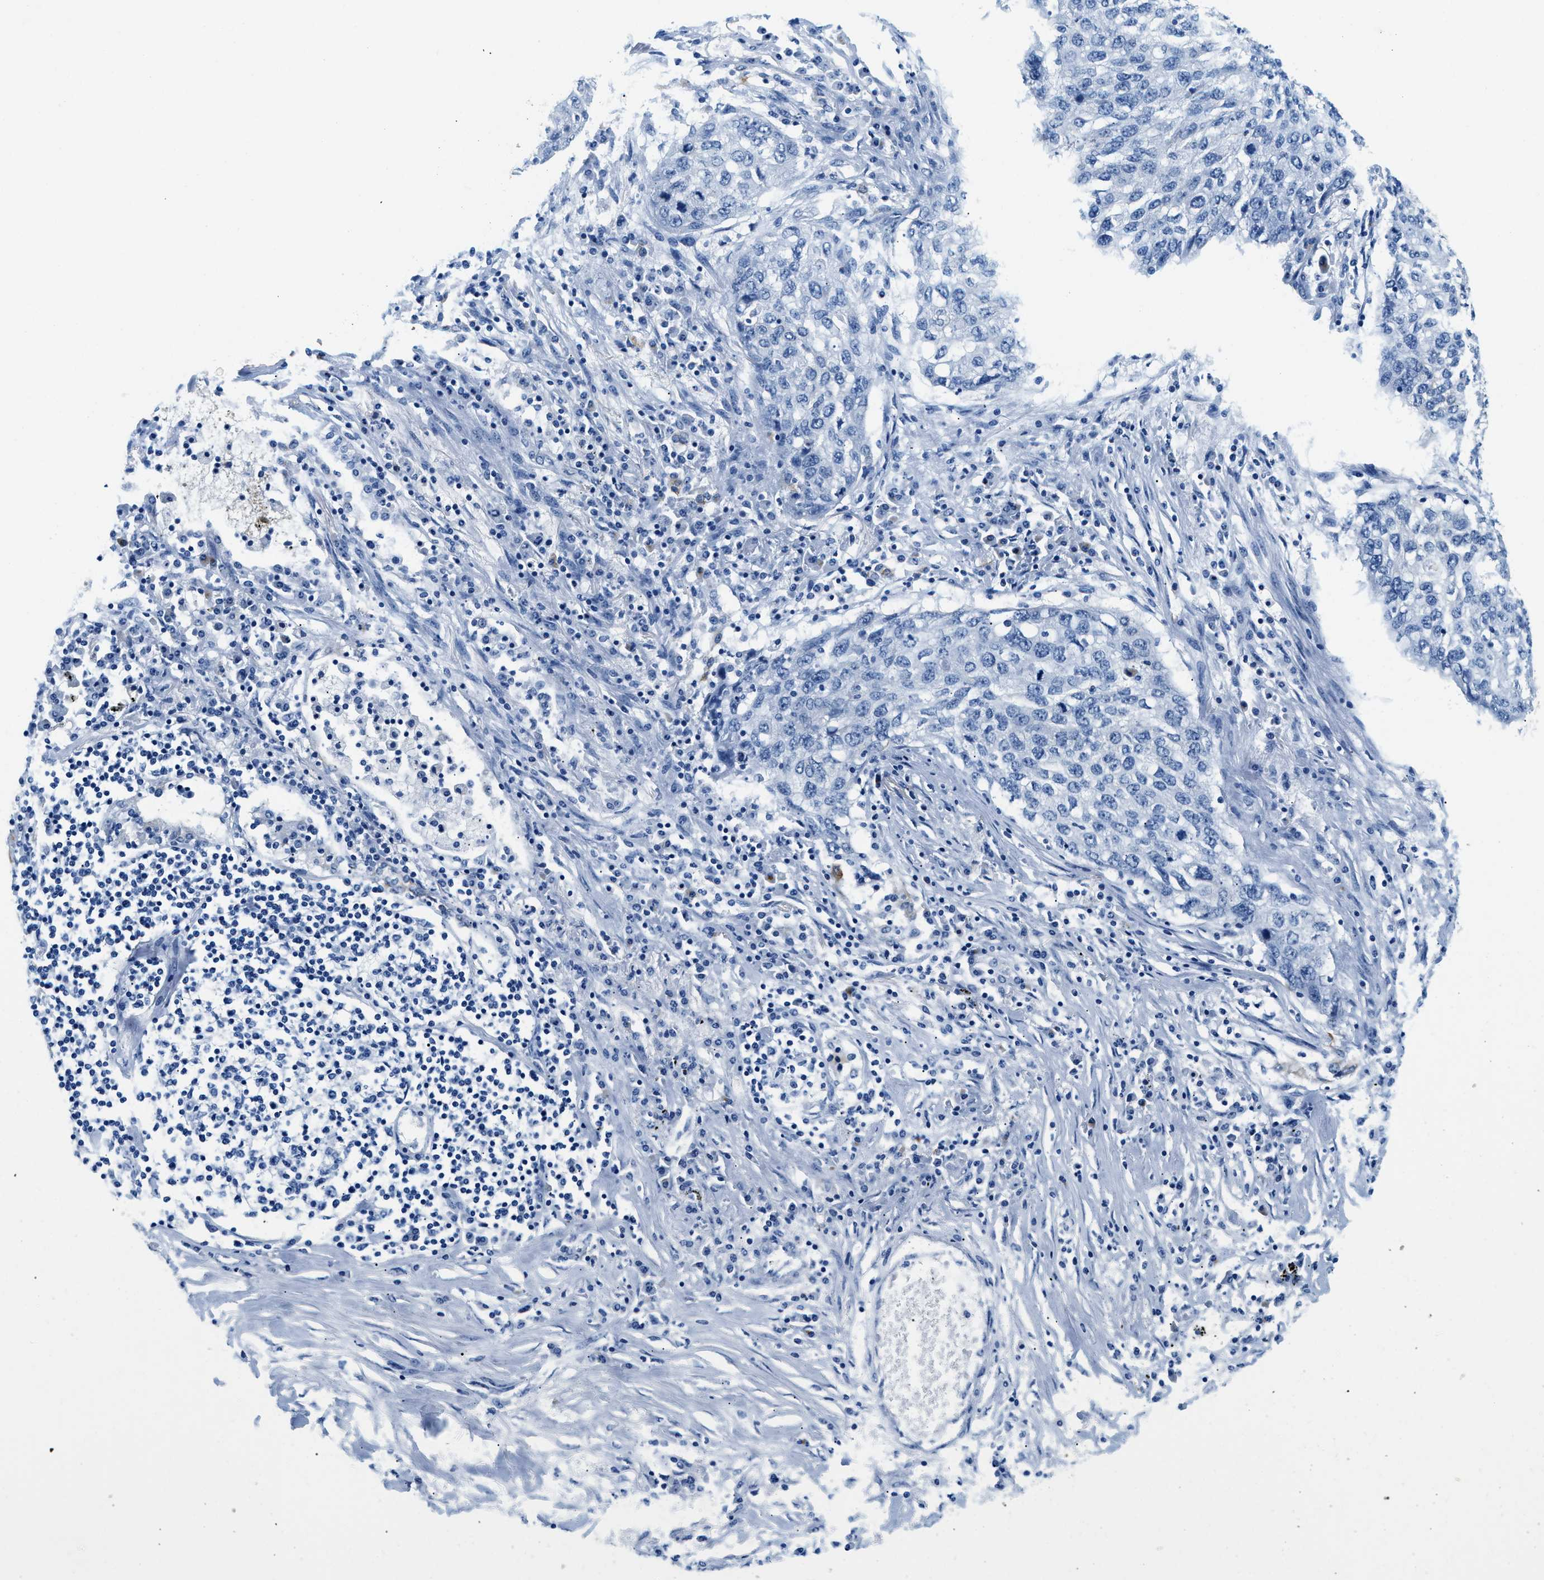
{"staining": {"intensity": "negative", "quantity": "none", "location": "none"}, "tissue": "lung cancer", "cell_type": "Tumor cells", "image_type": "cancer", "snomed": [{"axis": "morphology", "description": "Squamous cell carcinoma, NOS"}, {"axis": "topography", "description": "Lung"}], "caption": "Immunohistochemical staining of lung cancer (squamous cell carcinoma) exhibits no significant expression in tumor cells.", "gene": "STXBP2", "patient": {"sex": "female", "age": 63}}